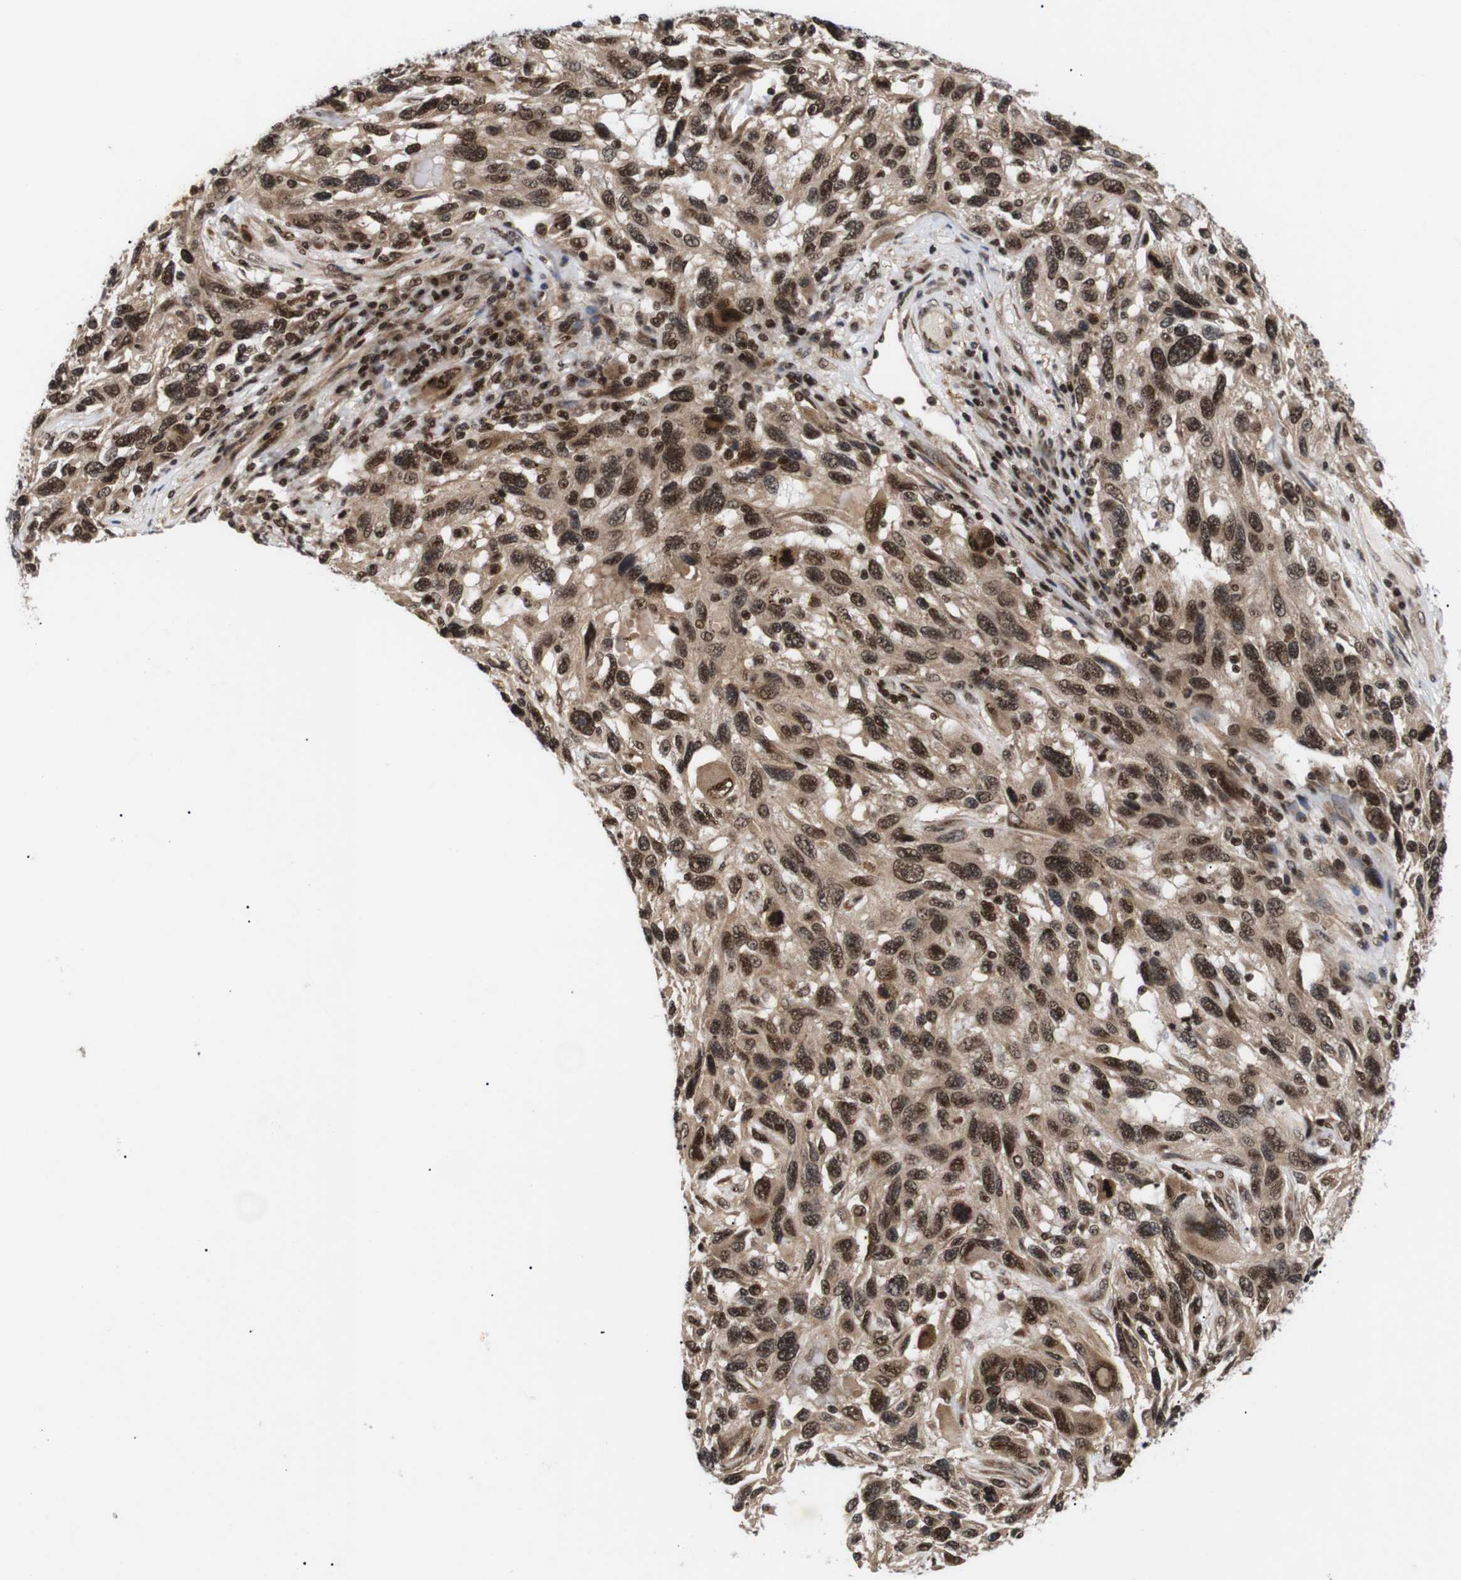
{"staining": {"intensity": "strong", "quantity": ">75%", "location": "cytoplasmic/membranous,nuclear"}, "tissue": "melanoma", "cell_type": "Tumor cells", "image_type": "cancer", "snomed": [{"axis": "morphology", "description": "Malignant melanoma, NOS"}, {"axis": "topography", "description": "Skin"}], "caption": "IHC image of neoplastic tissue: malignant melanoma stained using IHC demonstrates high levels of strong protein expression localized specifically in the cytoplasmic/membranous and nuclear of tumor cells, appearing as a cytoplasmic/membranous and nuclear brown color.", "gene": "KIF23", "patient": {"sex": "male", "age": 53}}